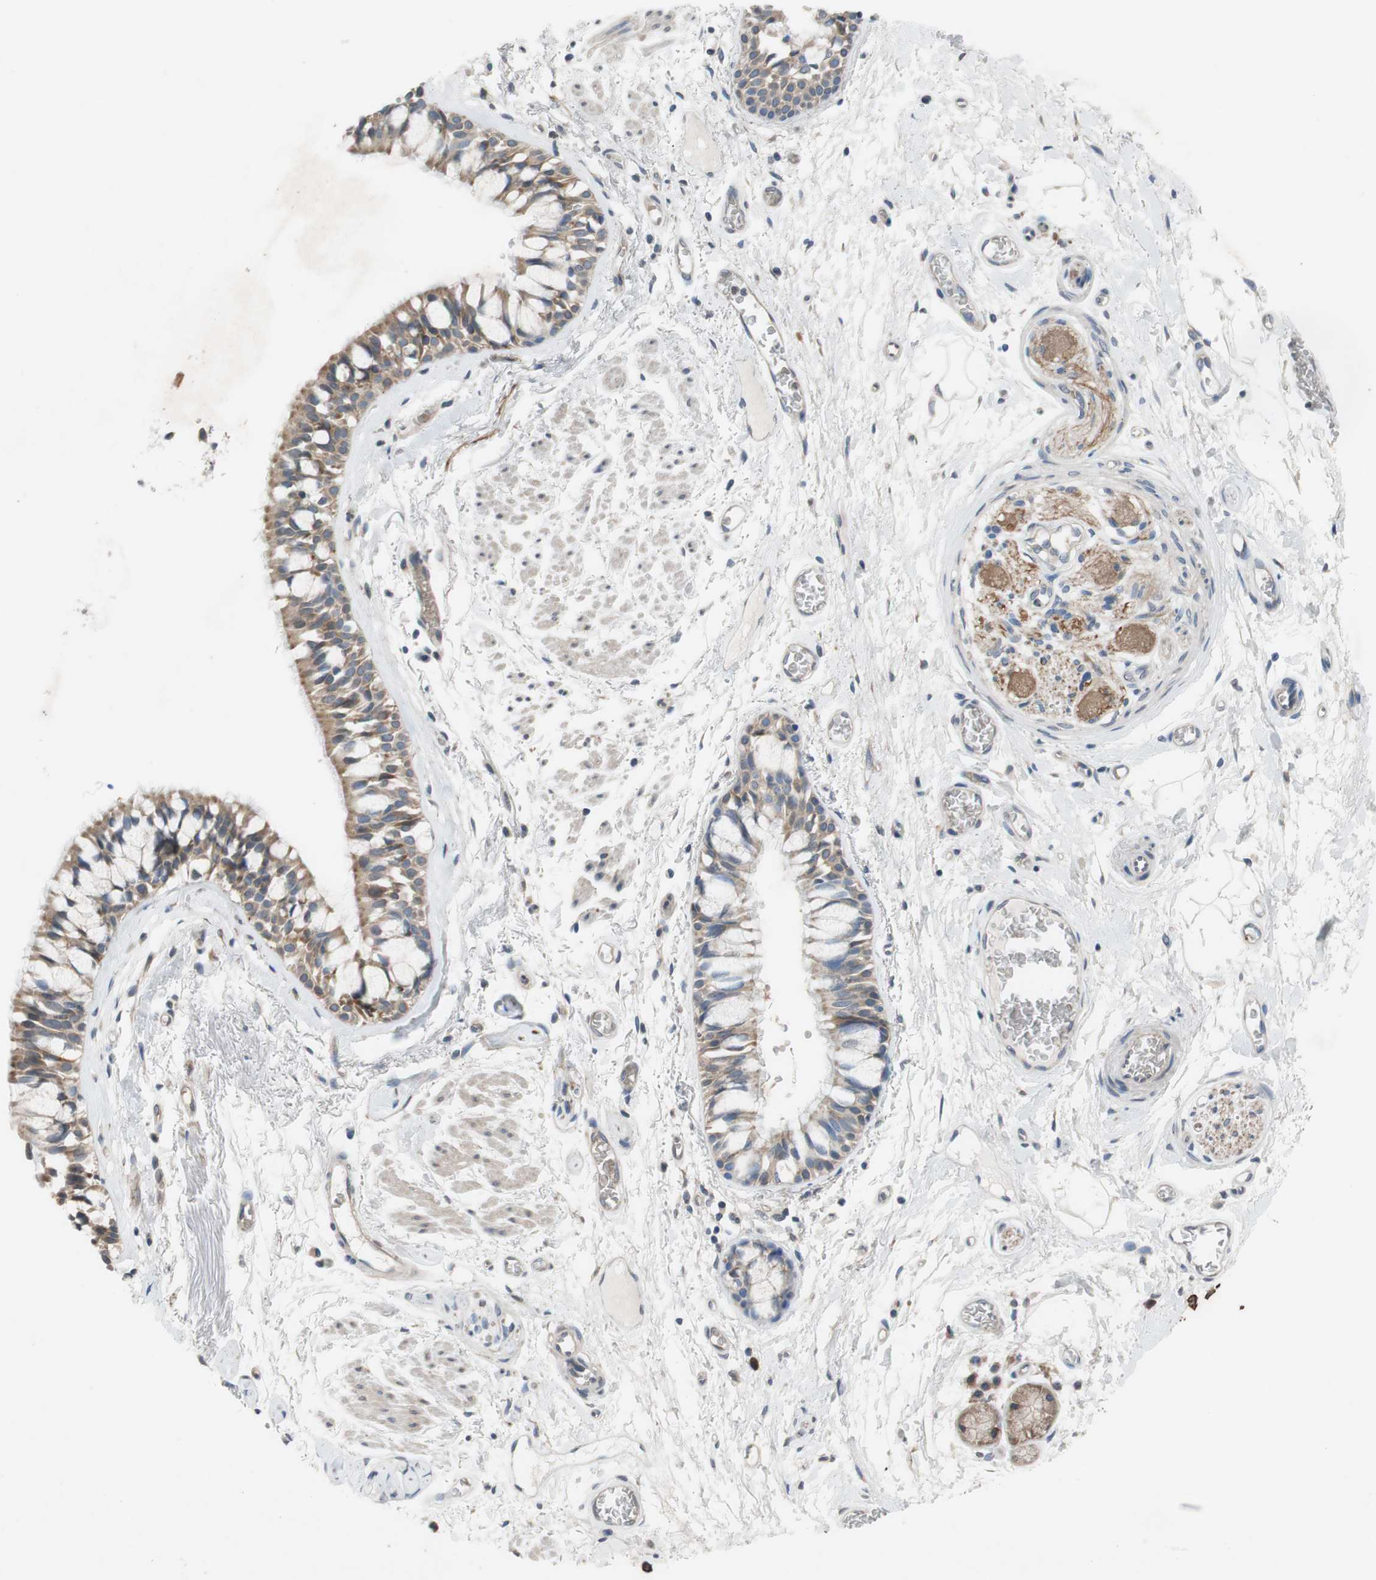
{"staining": {"intensity": "moderate", "quantity": ">75%", "location": "cytoplasmic/membranous"}, "tissue": "bronchus", "cell_type": "Respiratory epithelial cells", "image_type": "normal", "snomed": [{"axis": "morphology", "description": "Normal tissue, NOS"}, {"axis": "topography", "description": "Bronchus"}], "caption": "Immunohistochemistry (IHC) of benign bronchus shows medium levels of moderate cytoplasmic/membranous expression in approximately >75% of respiratory epithelial cells.", "gene": "ADD2", "patient": {"sex": "male", "age": 66}}